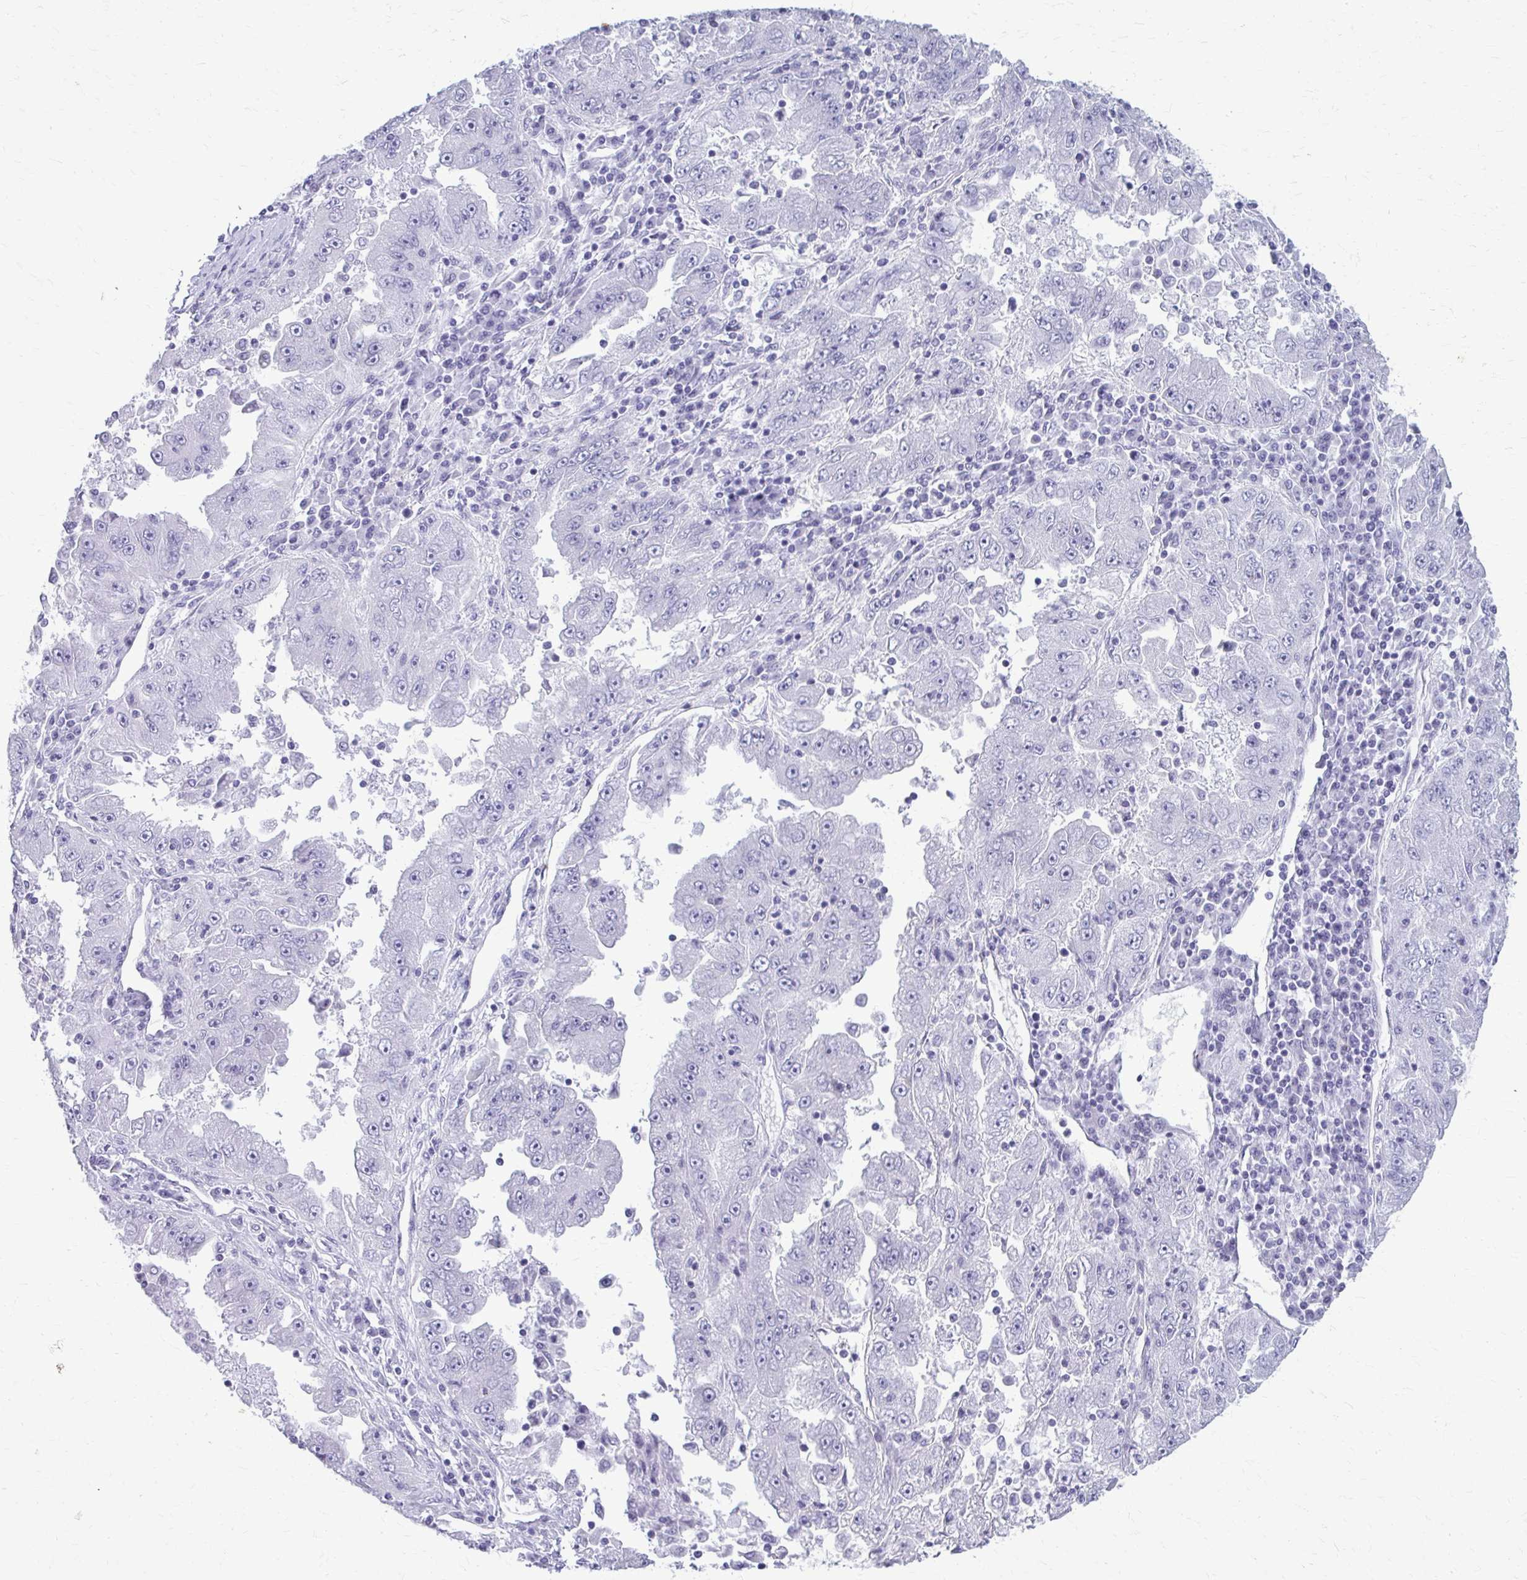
{"staining": {"intensity": "negative", "quantity": "none", "location": "none"}, "tissue": "lung cancer", "cell_type": "Tumor cells", "image_type": "cancer", "snomed": [{"axis": "morphology", "description": "Adenocarcinoma, NOS"}, {"axis": "morphology", "description": "Adenocarcinoma primary or metastatic"}, {"axis": "topography", "description": "Lung"}], "caption": "Immunohistochemical staining of adenocarcinoma primary or metastatic (lung) exhibits no significant expression in tumor cells.", "gene": "KRT5", "patient": {"sex": "male", "age": 74}}